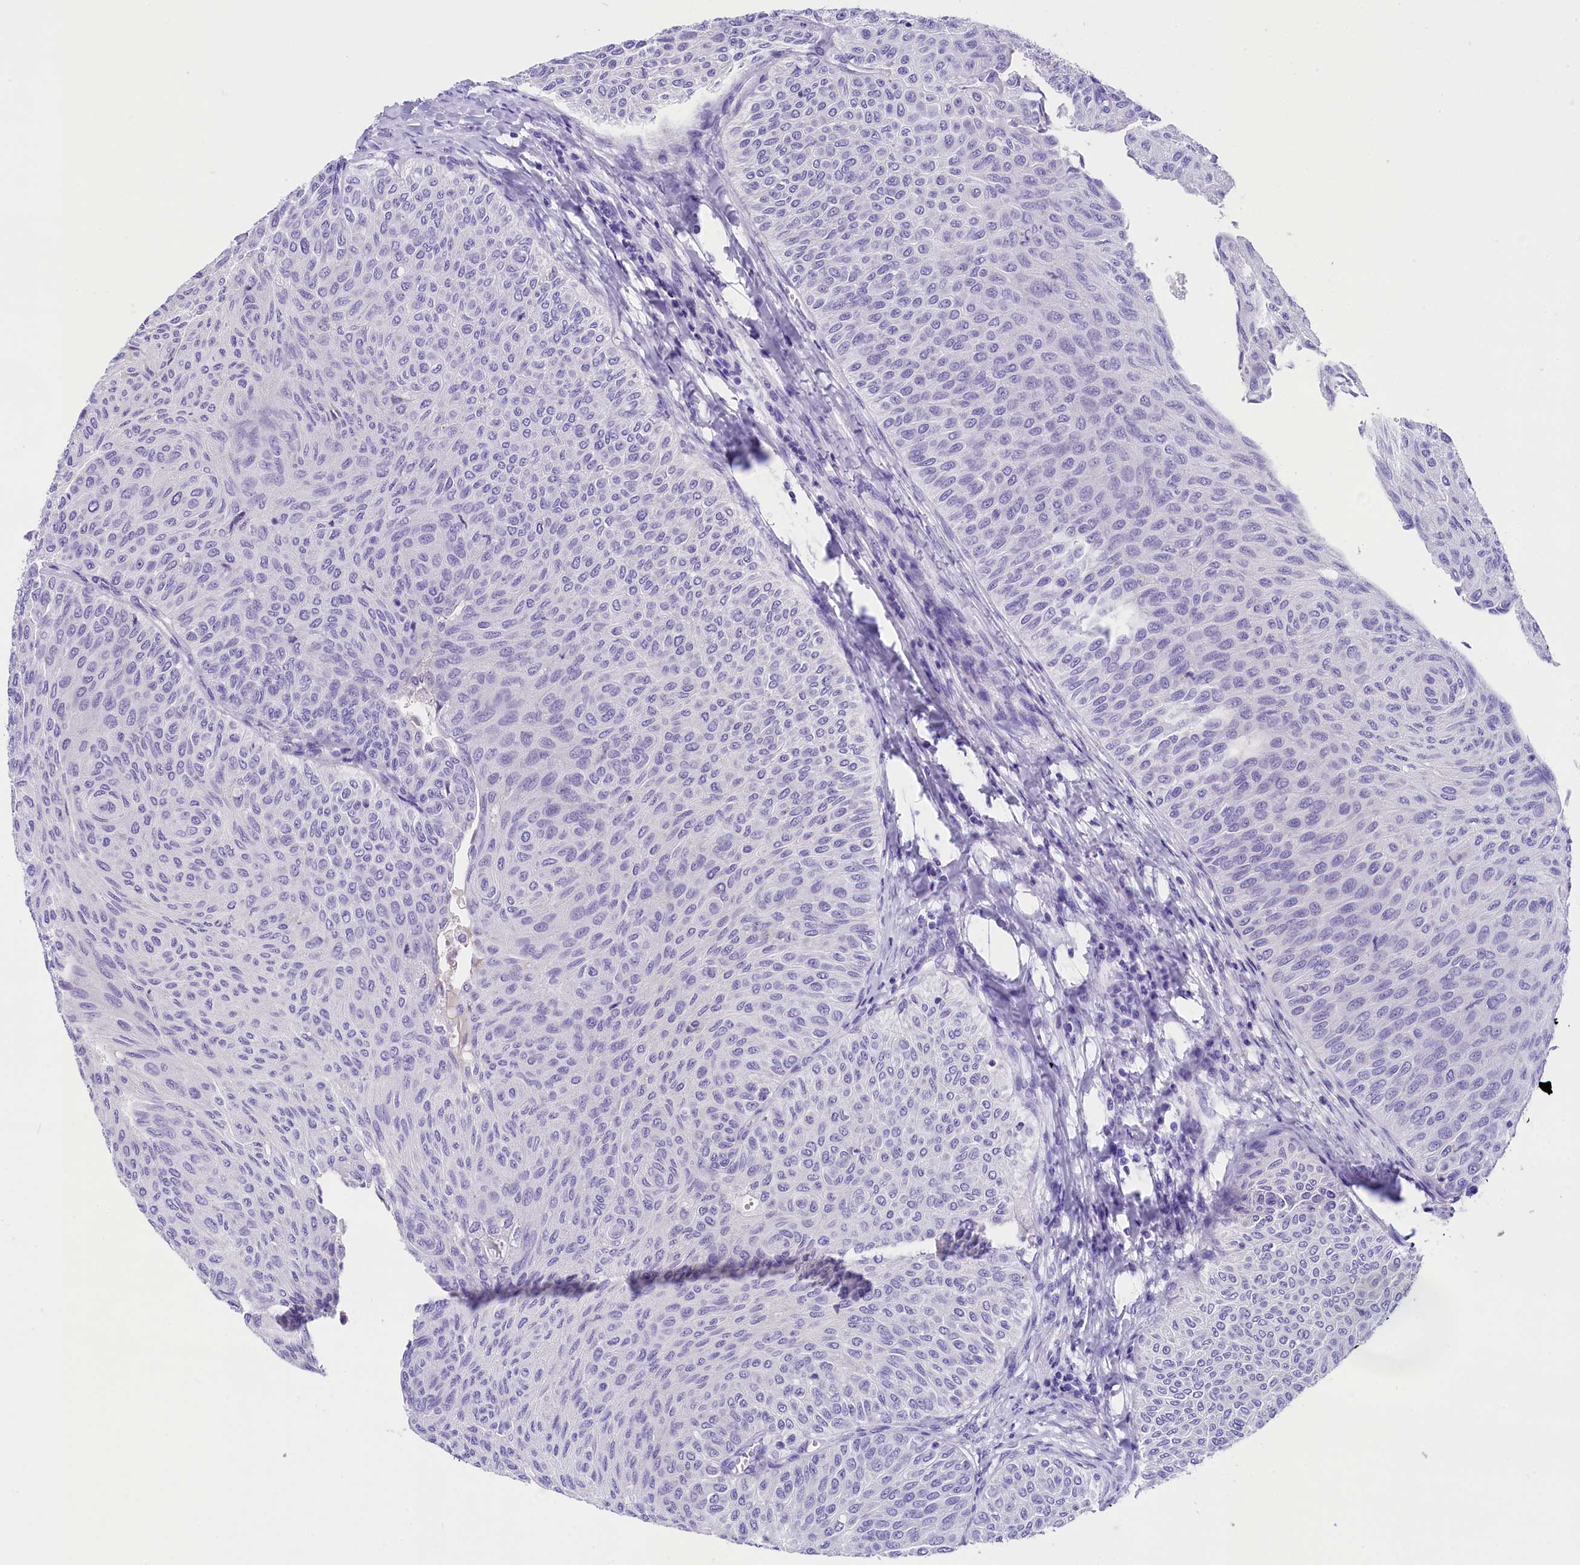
{"staining": {"intensity": "negative", "quantity": "none", "location": "none"}, "tissue": "urothelial cancer", "cell_type": "Tumor cells", "image_type": "cancer", "snomed": [{"axis": "morphology", "description": "Urothelial carcinoma, Low grade"}, {"axis": "topography", "description": "Urinary bladder"}], "caption": "IHC image of neoplastic tissue: human urothelial cancer stained with DAB (3,3'-diaminobenzidine) reveals no significant protein expression in tumor cells.", "gene": "SKIDA1", "patient": {"sex": "male", "age": 78}}